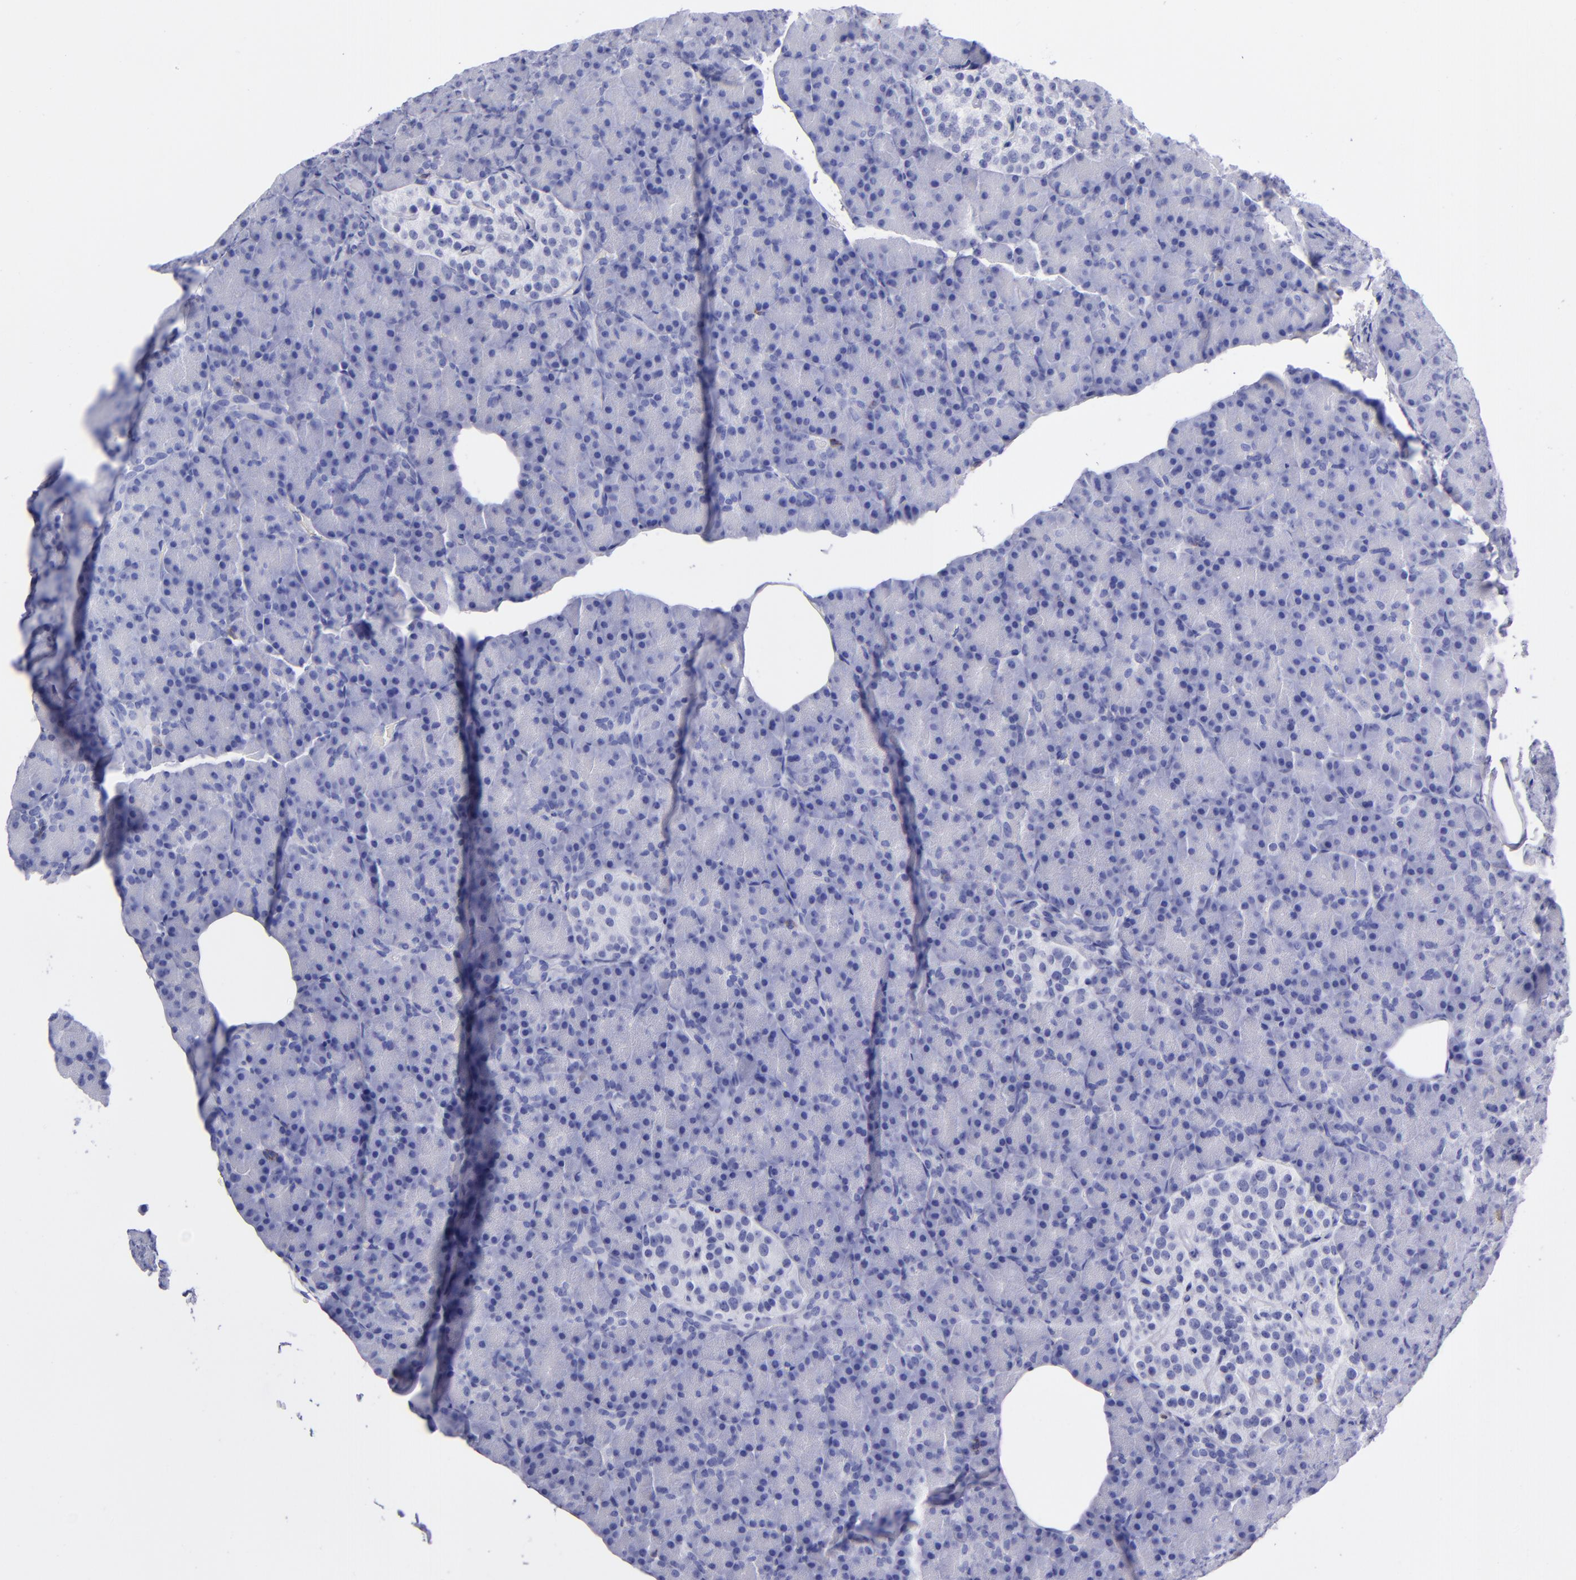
{"staining": {"intensity": "negative", "quantity": "none", "location": "none"}, "tissue": "pancreas", "cell_type": "Exocrine glandular cells", "image_type": "normal", "snomed": [{"axis": "morphology", "description": "Normal tissue, NOS"}, {"axis": "topography", "description": "Pancreas"}], "caption": "Immunohistochemistry (IHC) of normal human pancreas displays no positivity in exocrine glandular cells. (Stains: DAB (3,3'-diaminobenzidine) immunohistochemistry with hematoxylin counter stain, Microscopy: brightfield microscopy at high magnification).", "gene": "CD6", "patient": {"sex": "female", "age": 43}}